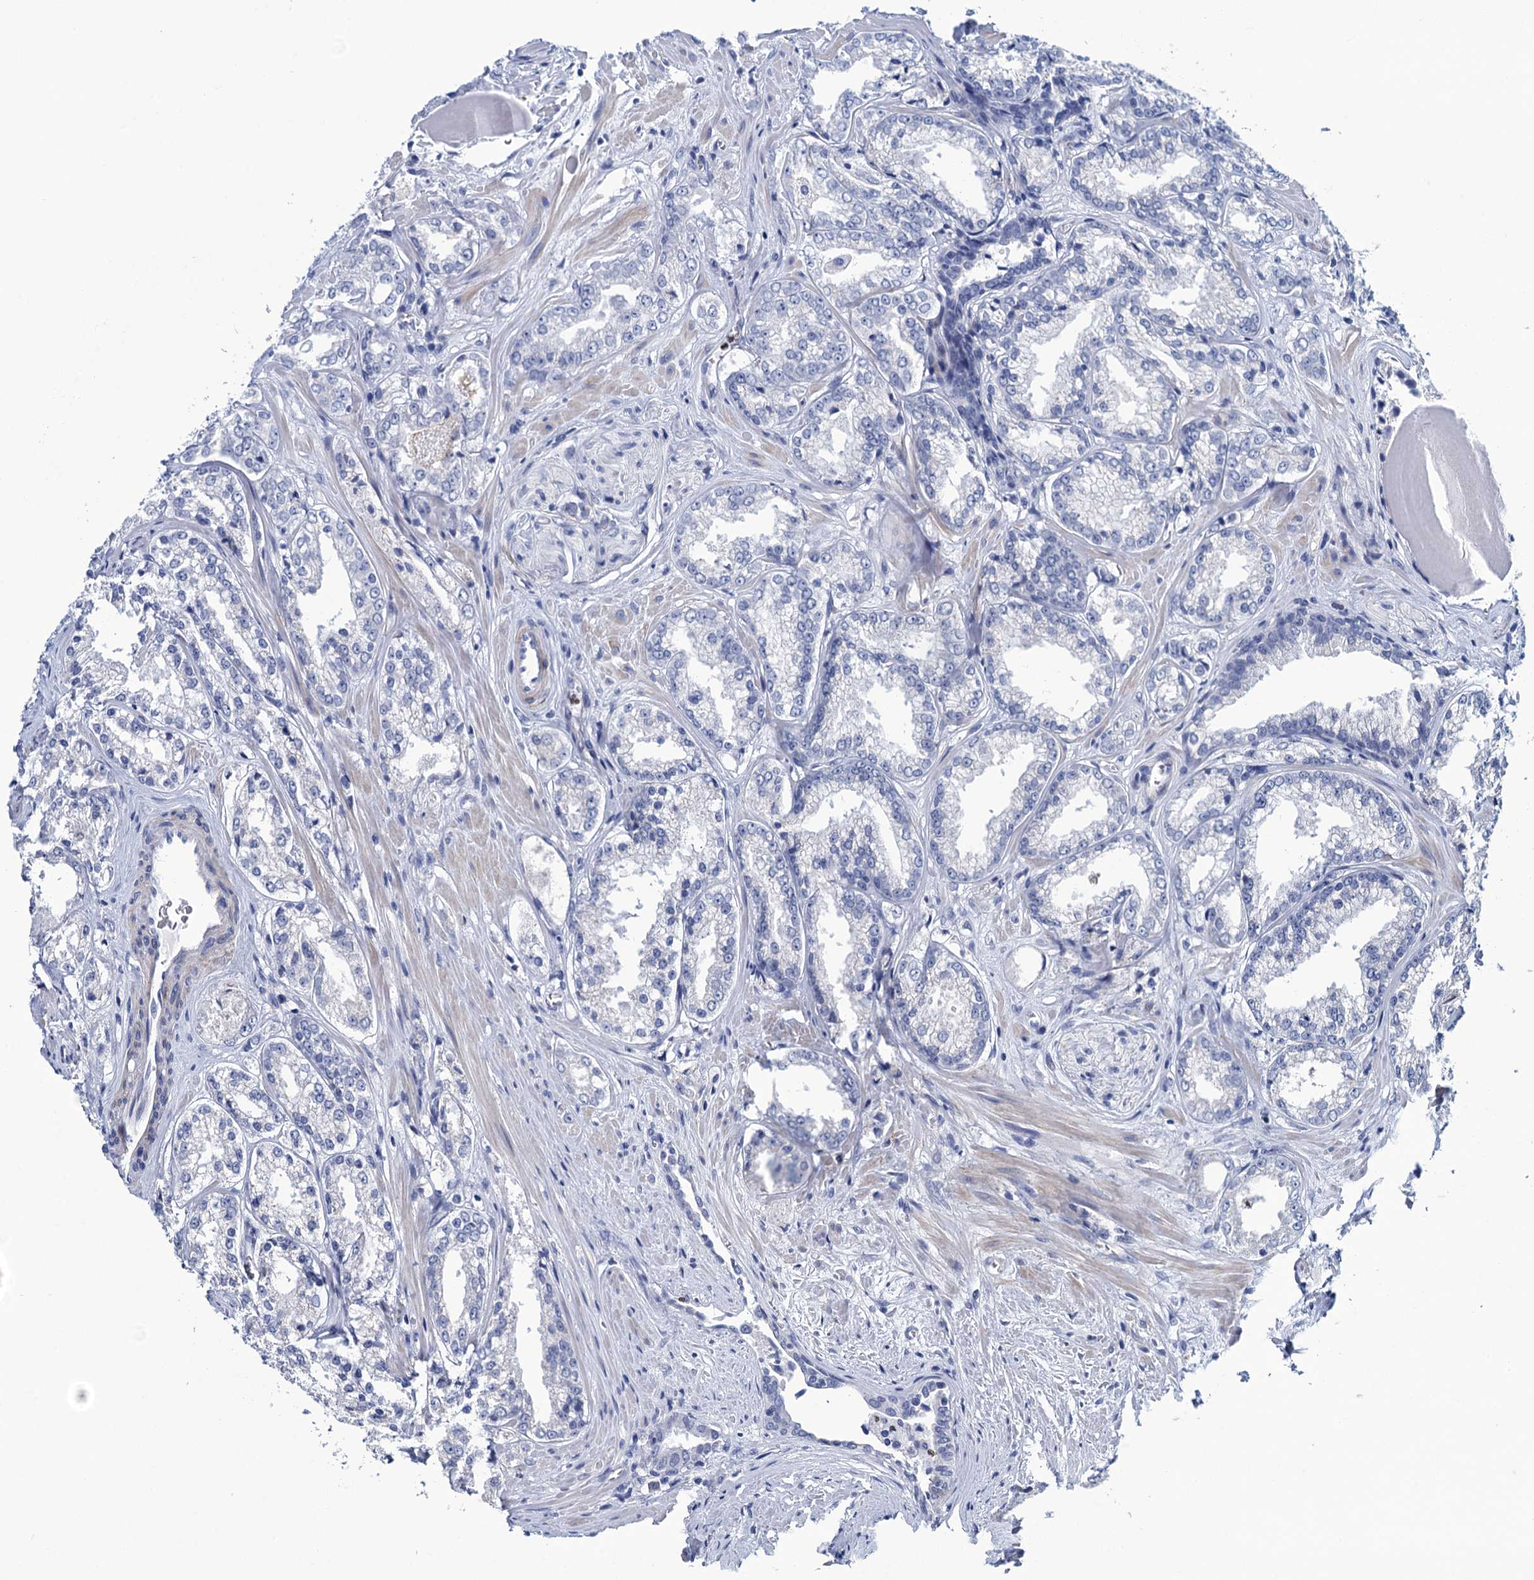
{"staining": {"intensity": "negative", "quantity": "none", "location": "none"}, "tissue": "prostate cancer", "cell_type": "Tumor cells", "image_type": "cancer", "snomed": [{"axis": "morphology", "description": "Adenocarcinoma, Low grade"}, {"axis": "topography", "description": "Prostate"}], "caption": "An immunohistochemistry histopathology image of adenocarcinoma (low-grade) (prostate) is shown. There is no staining in tumor cells of adenocarcinoma (low-grade) (prostate).", "gene": "RHCG", "patient": {"sex": "male", "age": 47}}